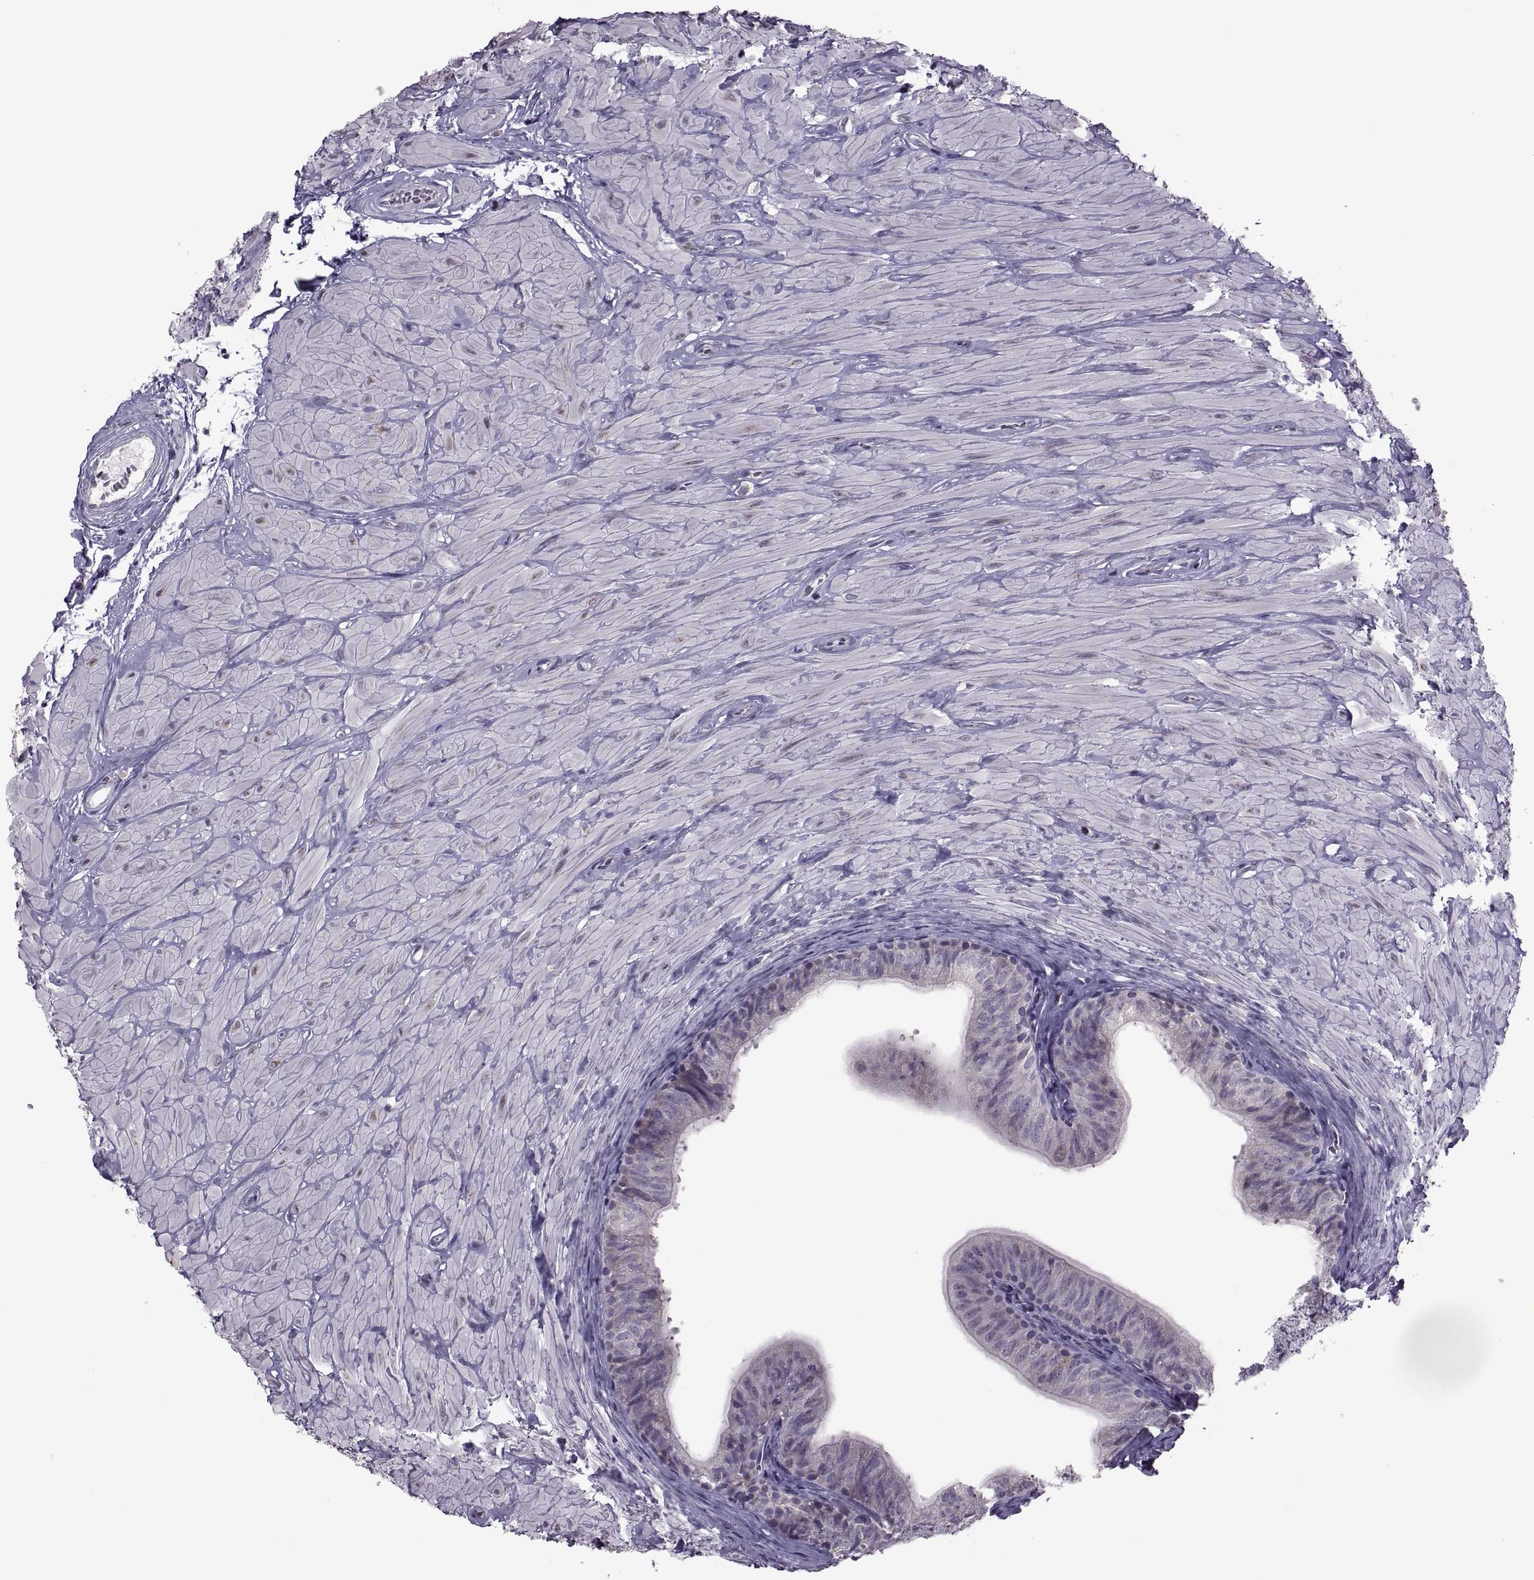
{"staining": {"intensity": "negative", "quantity": "none", "location": "none"}, "tissue": "epididymis", "cell_type": "Glandular cells", "image_type": "normal", "snomed": [{"axis": "morphology", "description": "Normal tissue, NOS"}, {"axis": "topography", "description": "Epididymis"}, {"axis": "topography", "description": "Vas deferens"}], "caption": "DAB immunohistochemical staining of benign human epididymis displays no significant expression in glandular cells. Nuclei are stained in blue.", "gene": "PABPC1", "patient": {"sex": "male", "age": 23}}